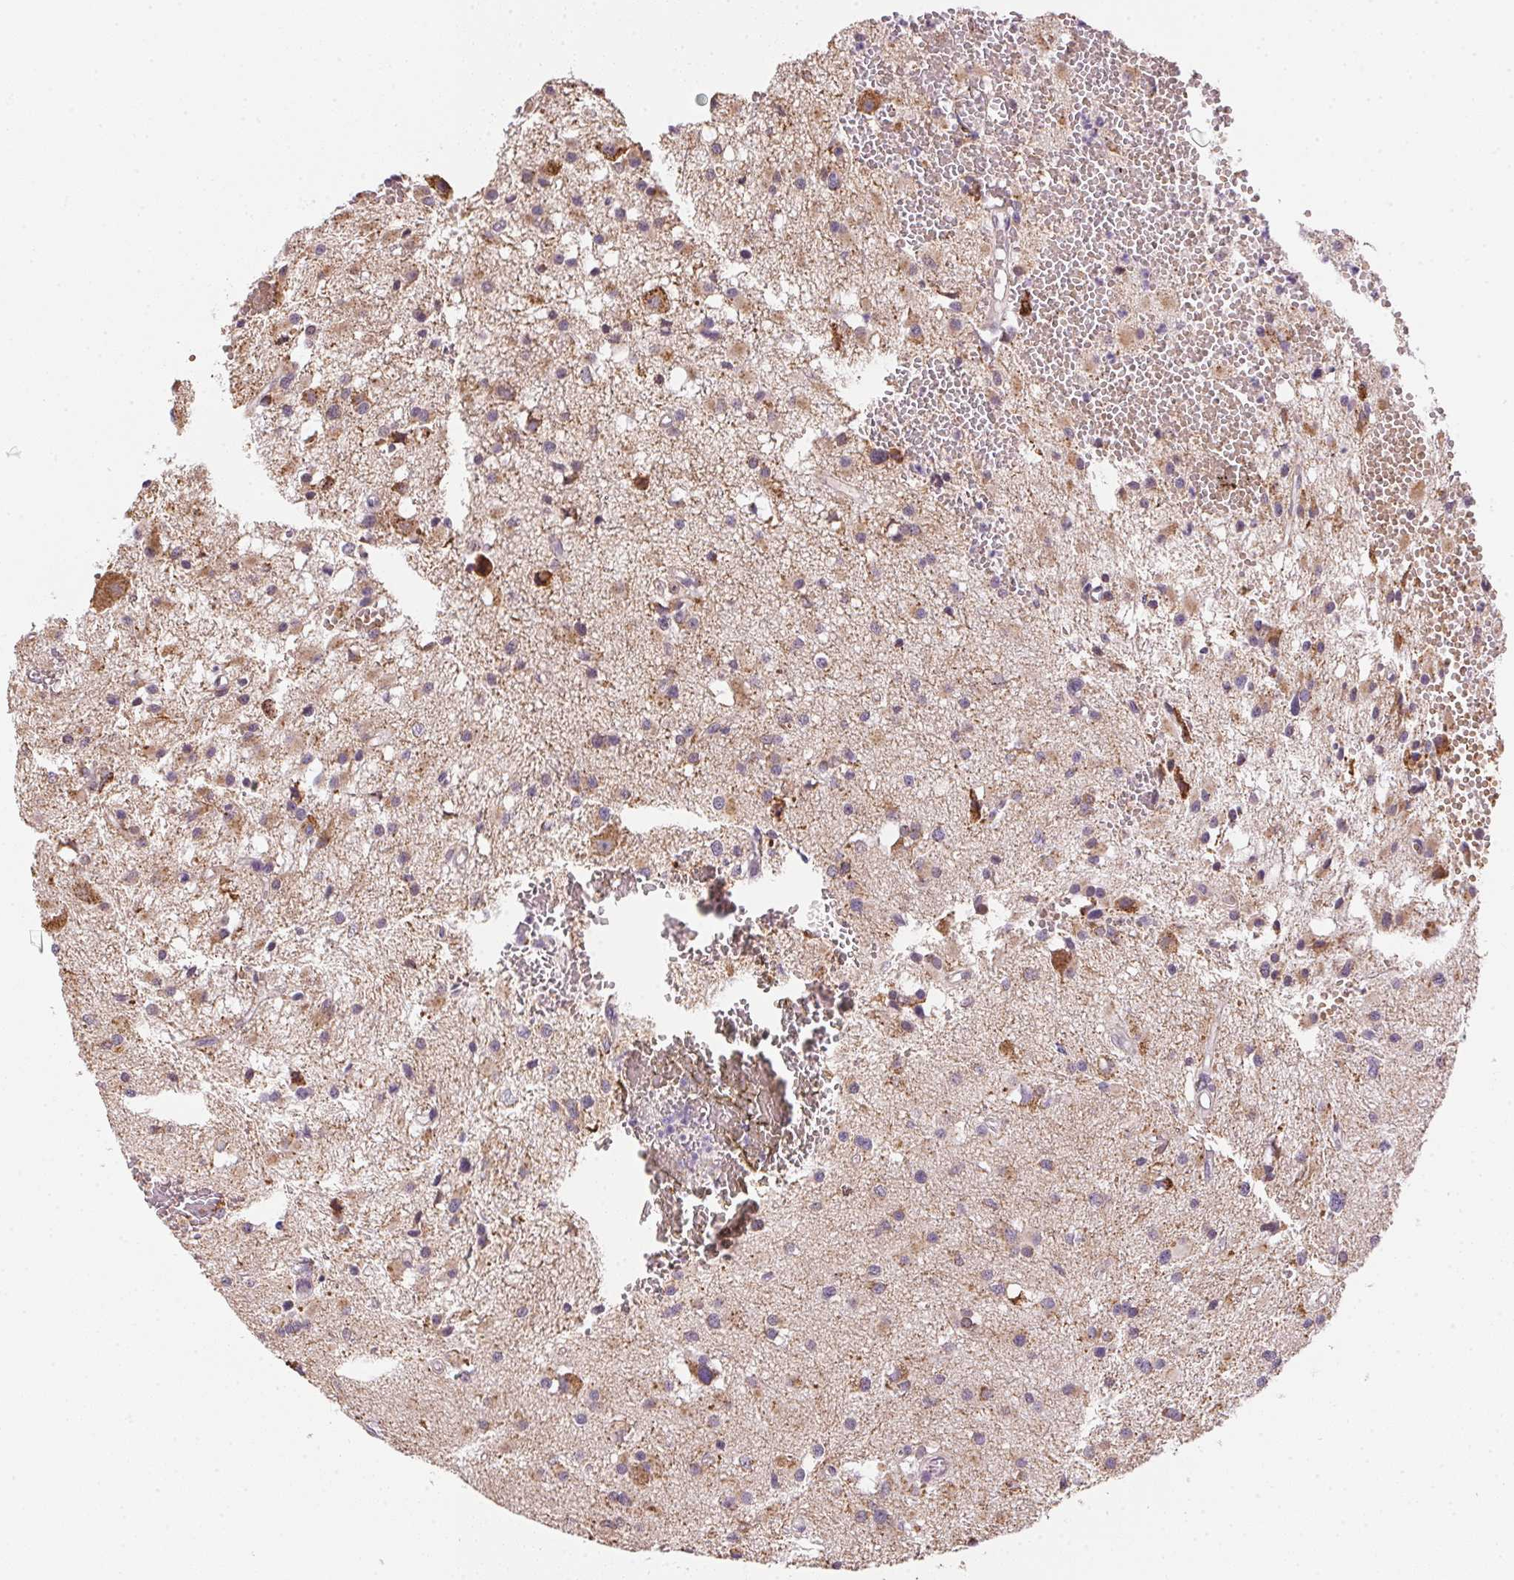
{"staining": {"intensity": "weak", "quantity": "25%-75%", "location": "cytoplasmic/membranous"}, "tissue": "glioma", "cell_type": "Tumor cells", "image_type": "cancer", "snomed": [{"axis": "morphology", "description": "Glioma, malignant, High grade"}, {"axis": "topography", "description": "Brain"}], "caption": "Immunohistochemistry of glioma exhibits low levels of weak cytoplasmic/membranous expression in about 25%-75% of tumor cells. (Brightfield microscopy of DAB IHC at high magnification).", "gene": "METTL13", "patient": {"sex": "male", "age": 54}}